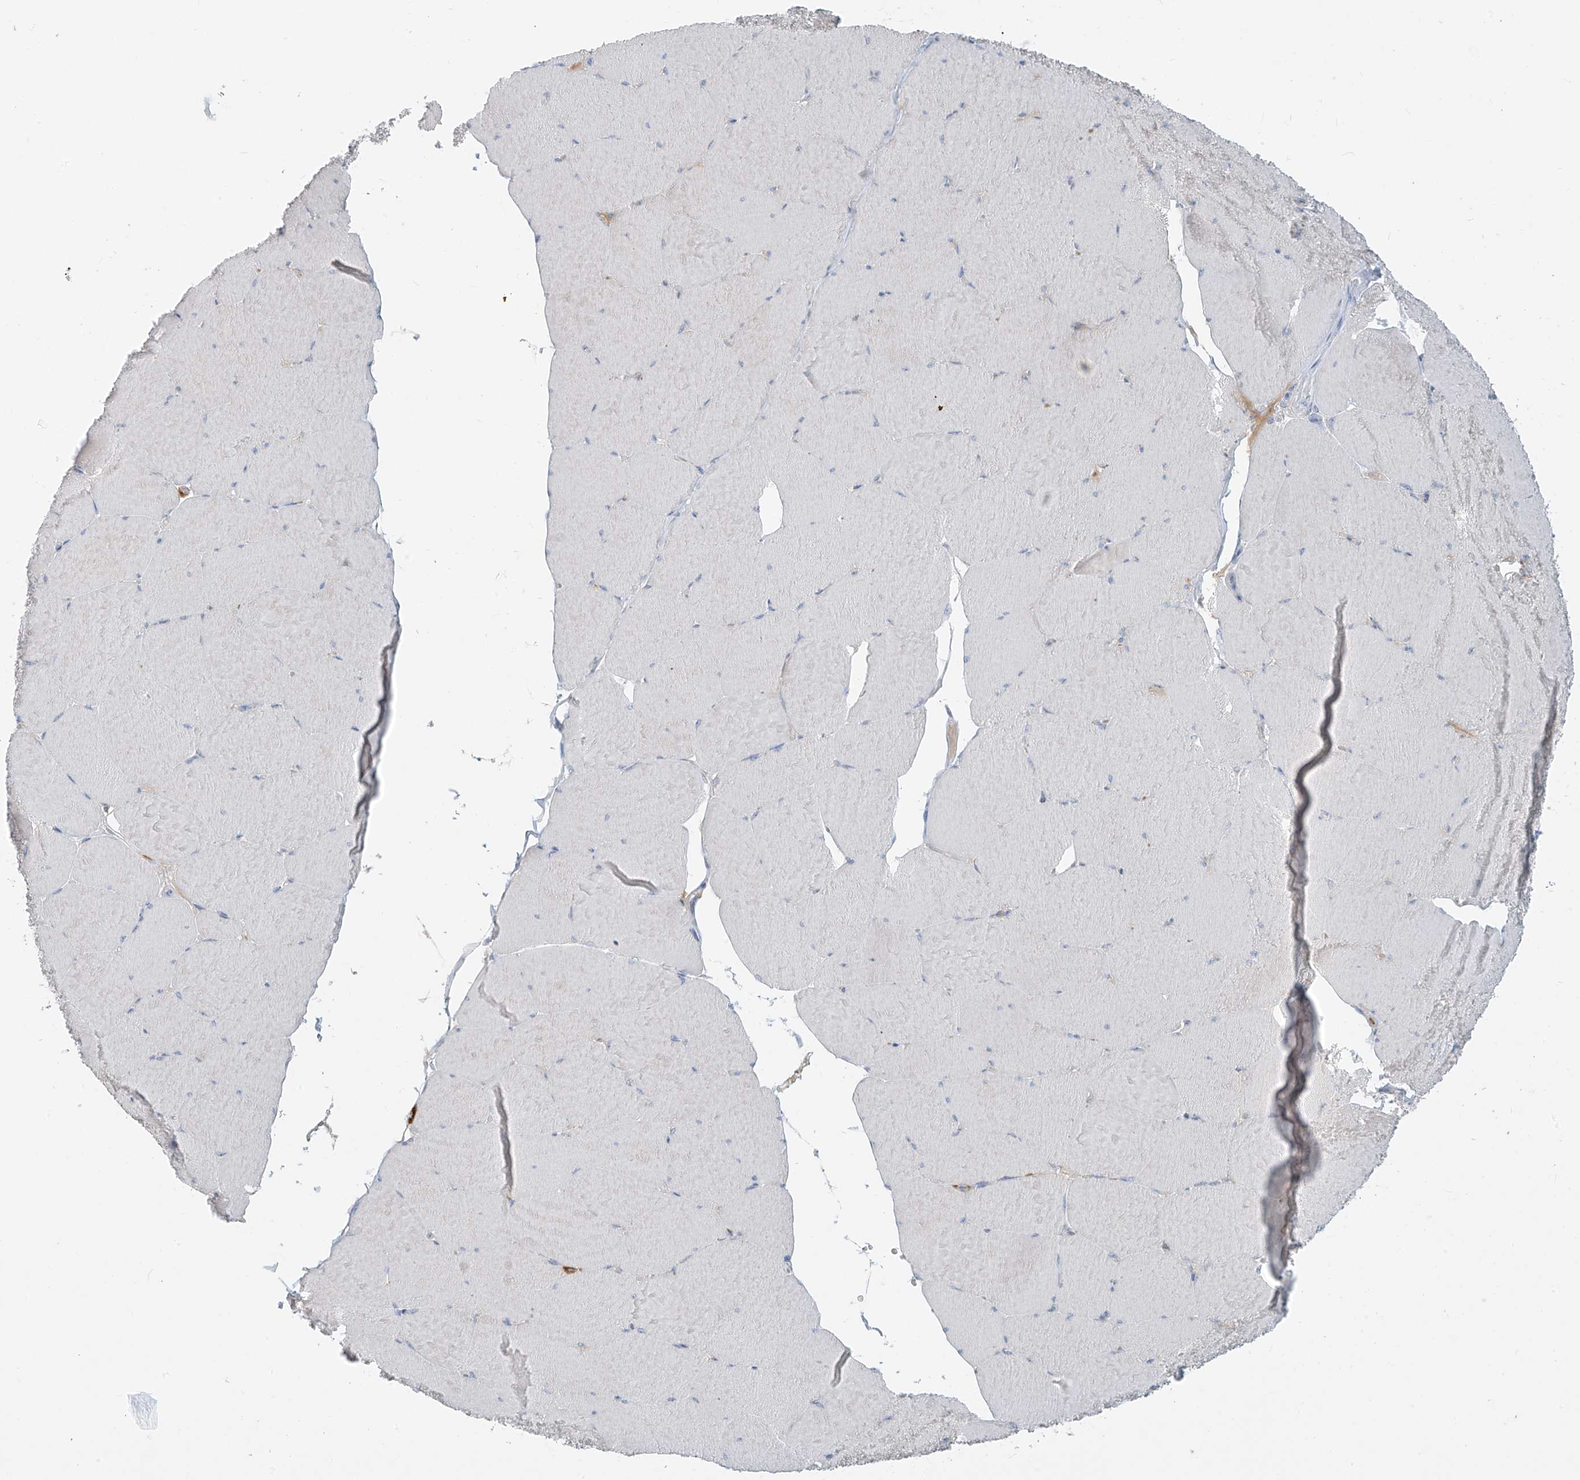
{"staining": {"intensity": "negative", "quantity": "none", "location": "none"}, "tissue": "skeletal muscle", "cell_type": "Myocytes", "image_type": "normal", "snomed": [{"axis": "morphology", "description": "Normal tissue, NOS"}, {"axis": "topography", "description": "Skeletal muscle"}, {"axis": "topography", "description": "Head-Neck"}], "caption": "Immunohistochemistry micrograph of normal skeletal muscle: human skeletal muscle stained with DAB demonstrates no significant protein positivity in myocytes.", "gene": "DGKQ", "patient": {"sex": "male", "age": 66}}